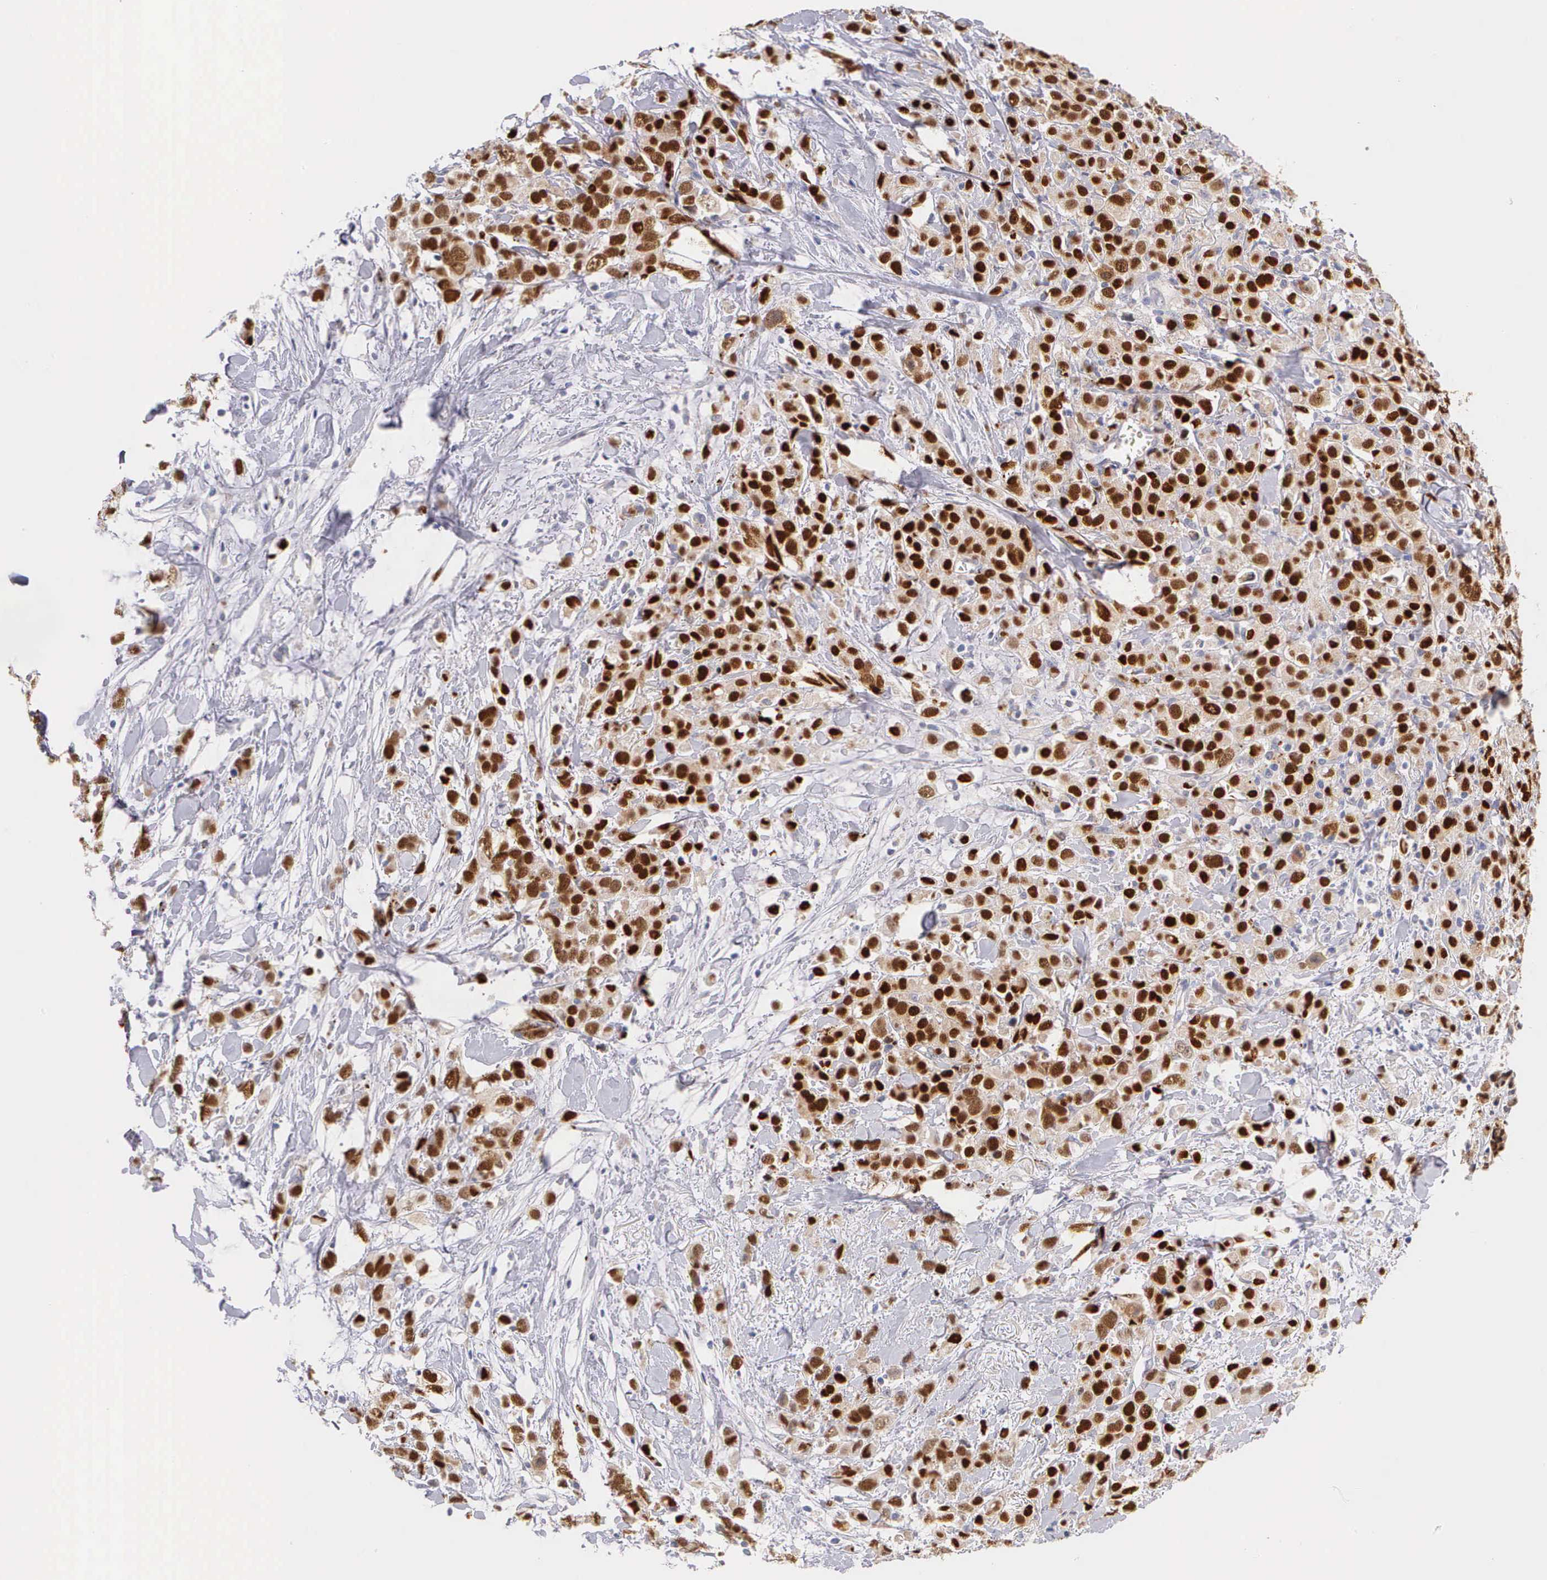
{"staining": {"intensity": "strong", "quantity": ">75%", "location": "nuclear"}, "tissue": "breast cancer", "cell_type": "Tumor cells", "image_type": "cancer", "snomed": [{"axis": "morphology", "description": "Lobular carcinoma"}, {"axis": "topography", "description": "Breast"}], "caption": "Protein staining demonstrates strong nuclear positivity in approximately >75% of tumor cells in breast cancer (lobular carcinoma).", "gene": "ESR1", "patient": {"sex": "female", "age": 57}}